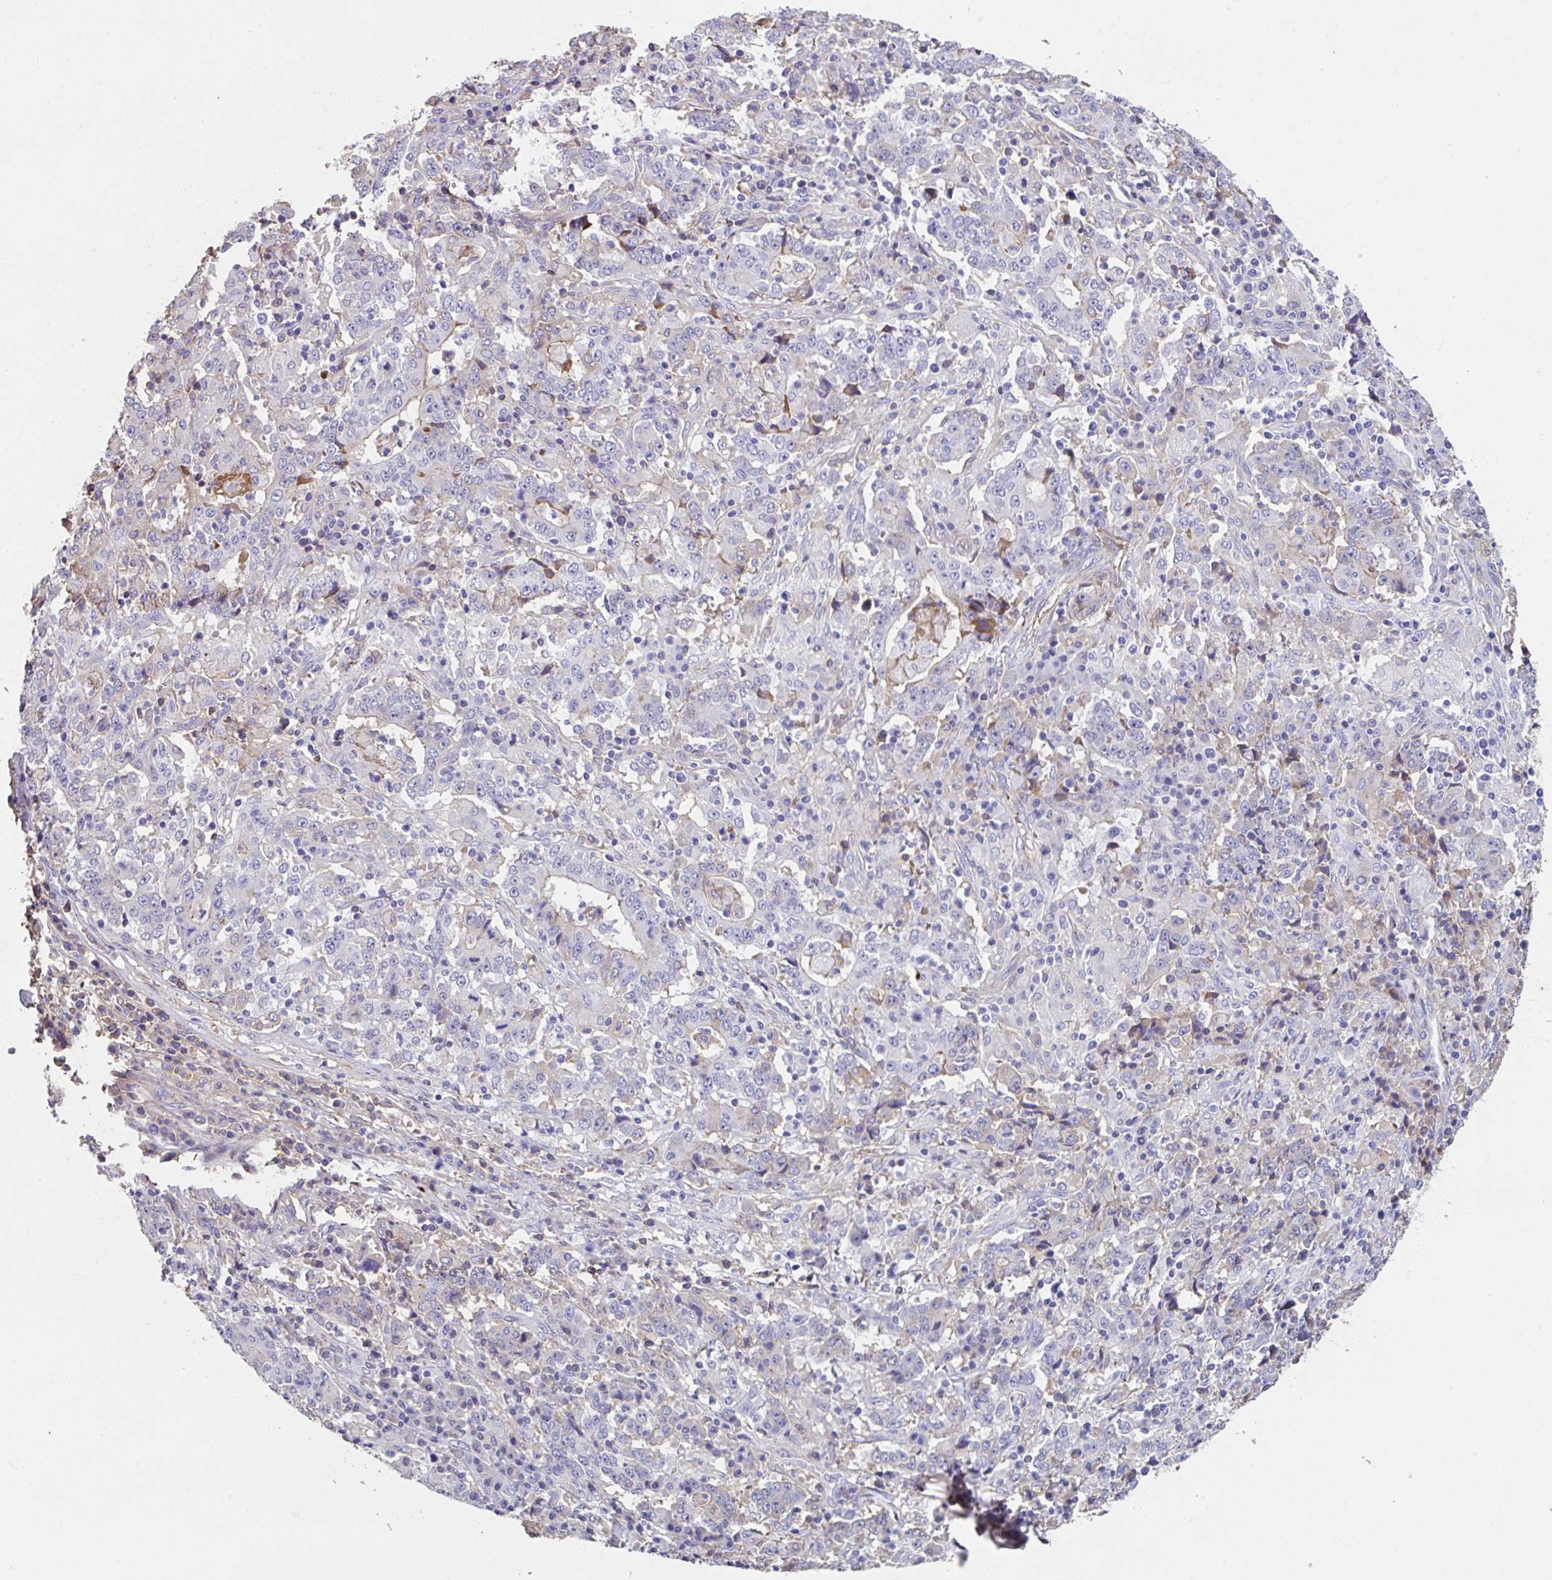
{"staining": {"intensity": "negative", "quantity": "none", "location": "none"}, "tissue": "stomach cancer", "cell_type": "Tumor cells", "image_type": "cancer", "snomed": [{"axis": "morphology", "description": "Normal tissue, NOS"}, {"axis": "morphology", "description": "Adenocarcinoma, NOS"}, {"axis": "topography", "description": "Stomach, upper"}, {"axis": "topography", "description": "Stomach"}], "caption": "There is no significant staining in tumor cells of stomach adenocarcinoma.", "gene": "ZNF813", "patient": {"sex": "male", "age": 59}}